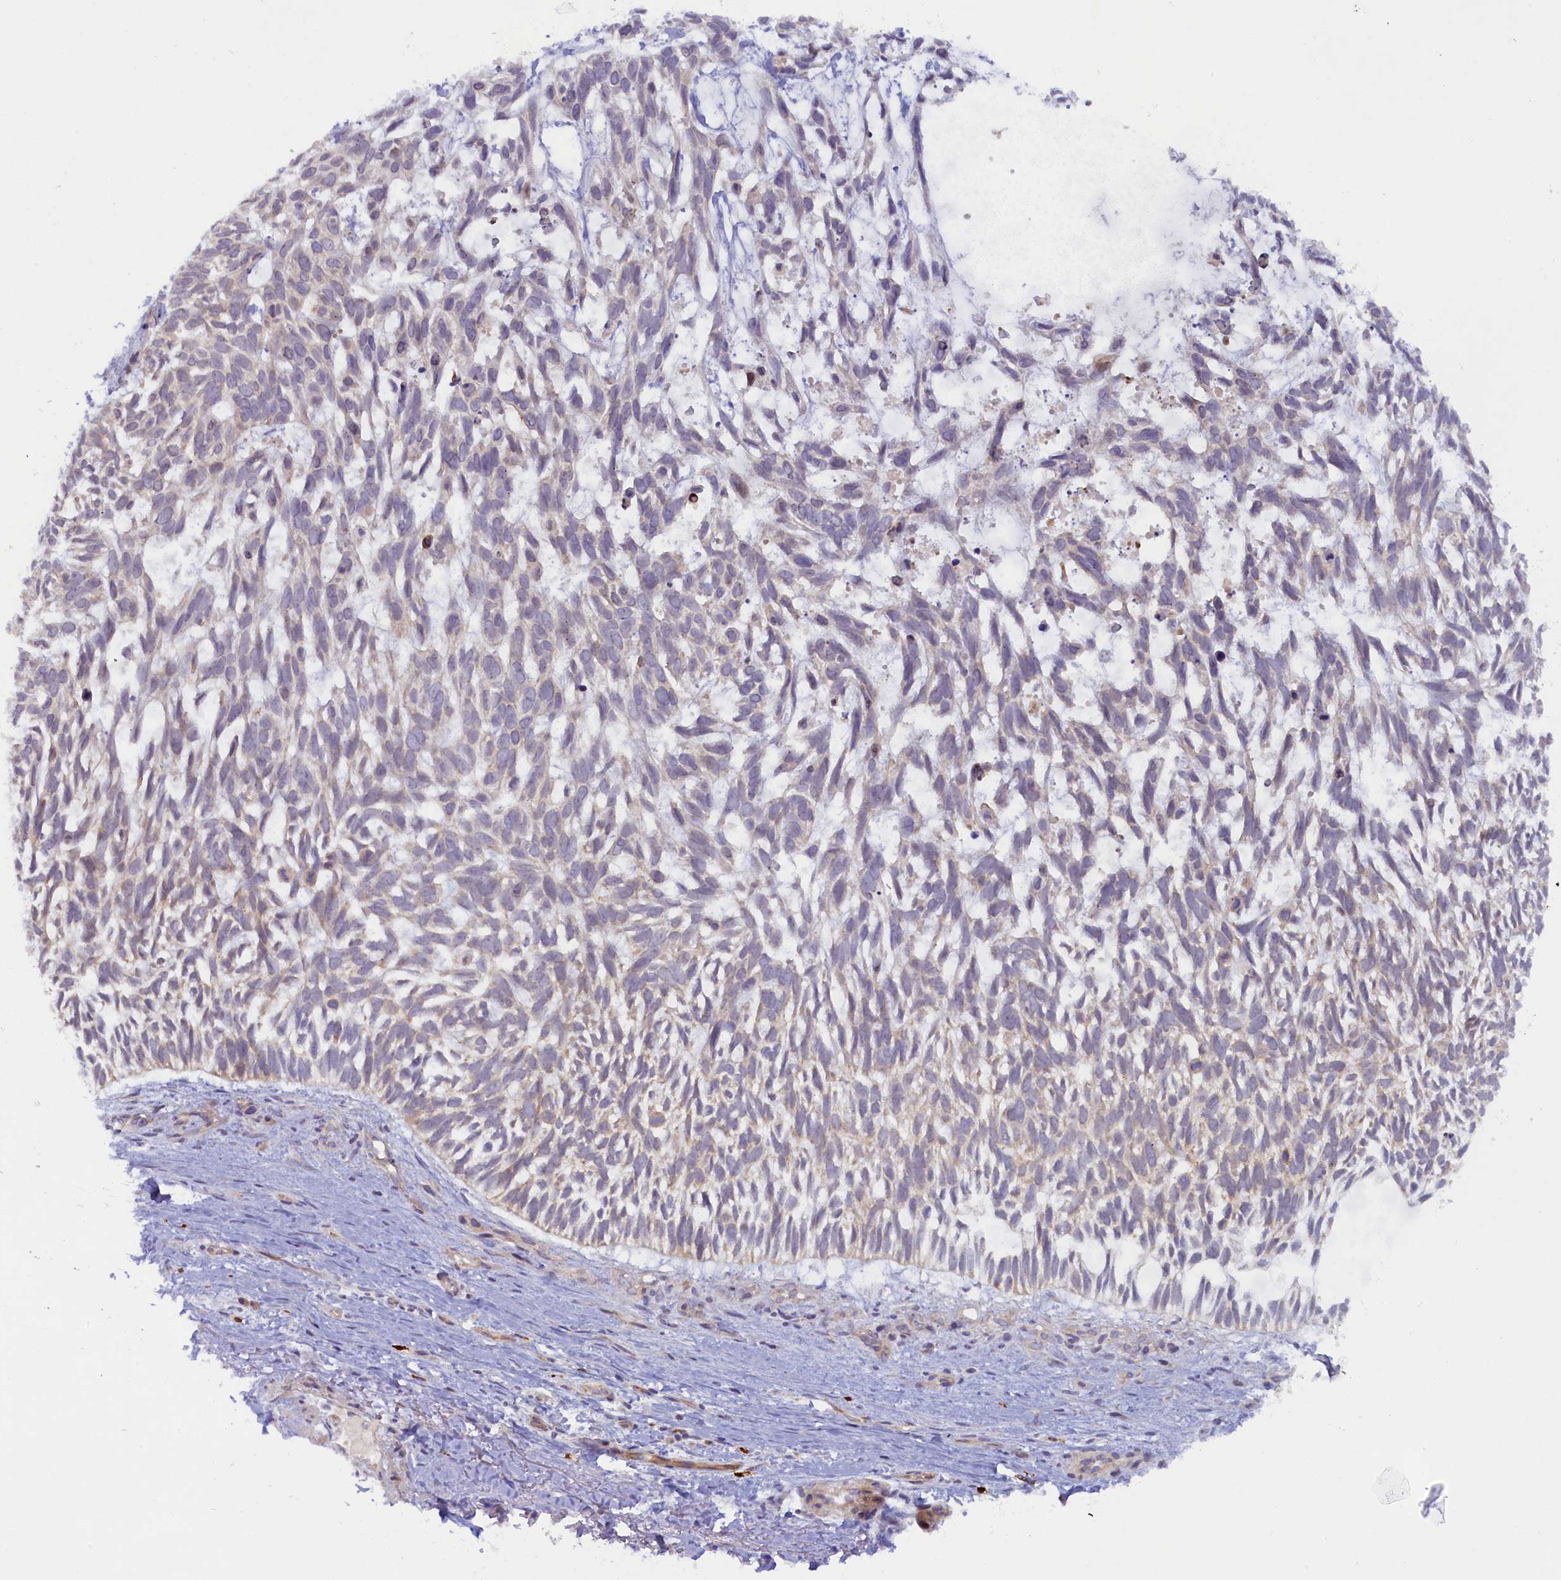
{"staining": {"intensity": "weak", "quantity": "<25%", "location": "cytoplasmic/membranous"}, "tissue": "skin cancer", "cell_type": "Tumor cells", "image_type": "cancer", "snomed": [{"axis": "morphology", "description": "Basal cell carcinoma"}, {"axis": "topography", "description": "Skin"}], "caption": "Human skin cancer (basal cell carcinoma) stained for a protein using IHC displays no expression in tumor cells.", "gene": "CCL23", "patient": {"sex": "male", "age": 88}}